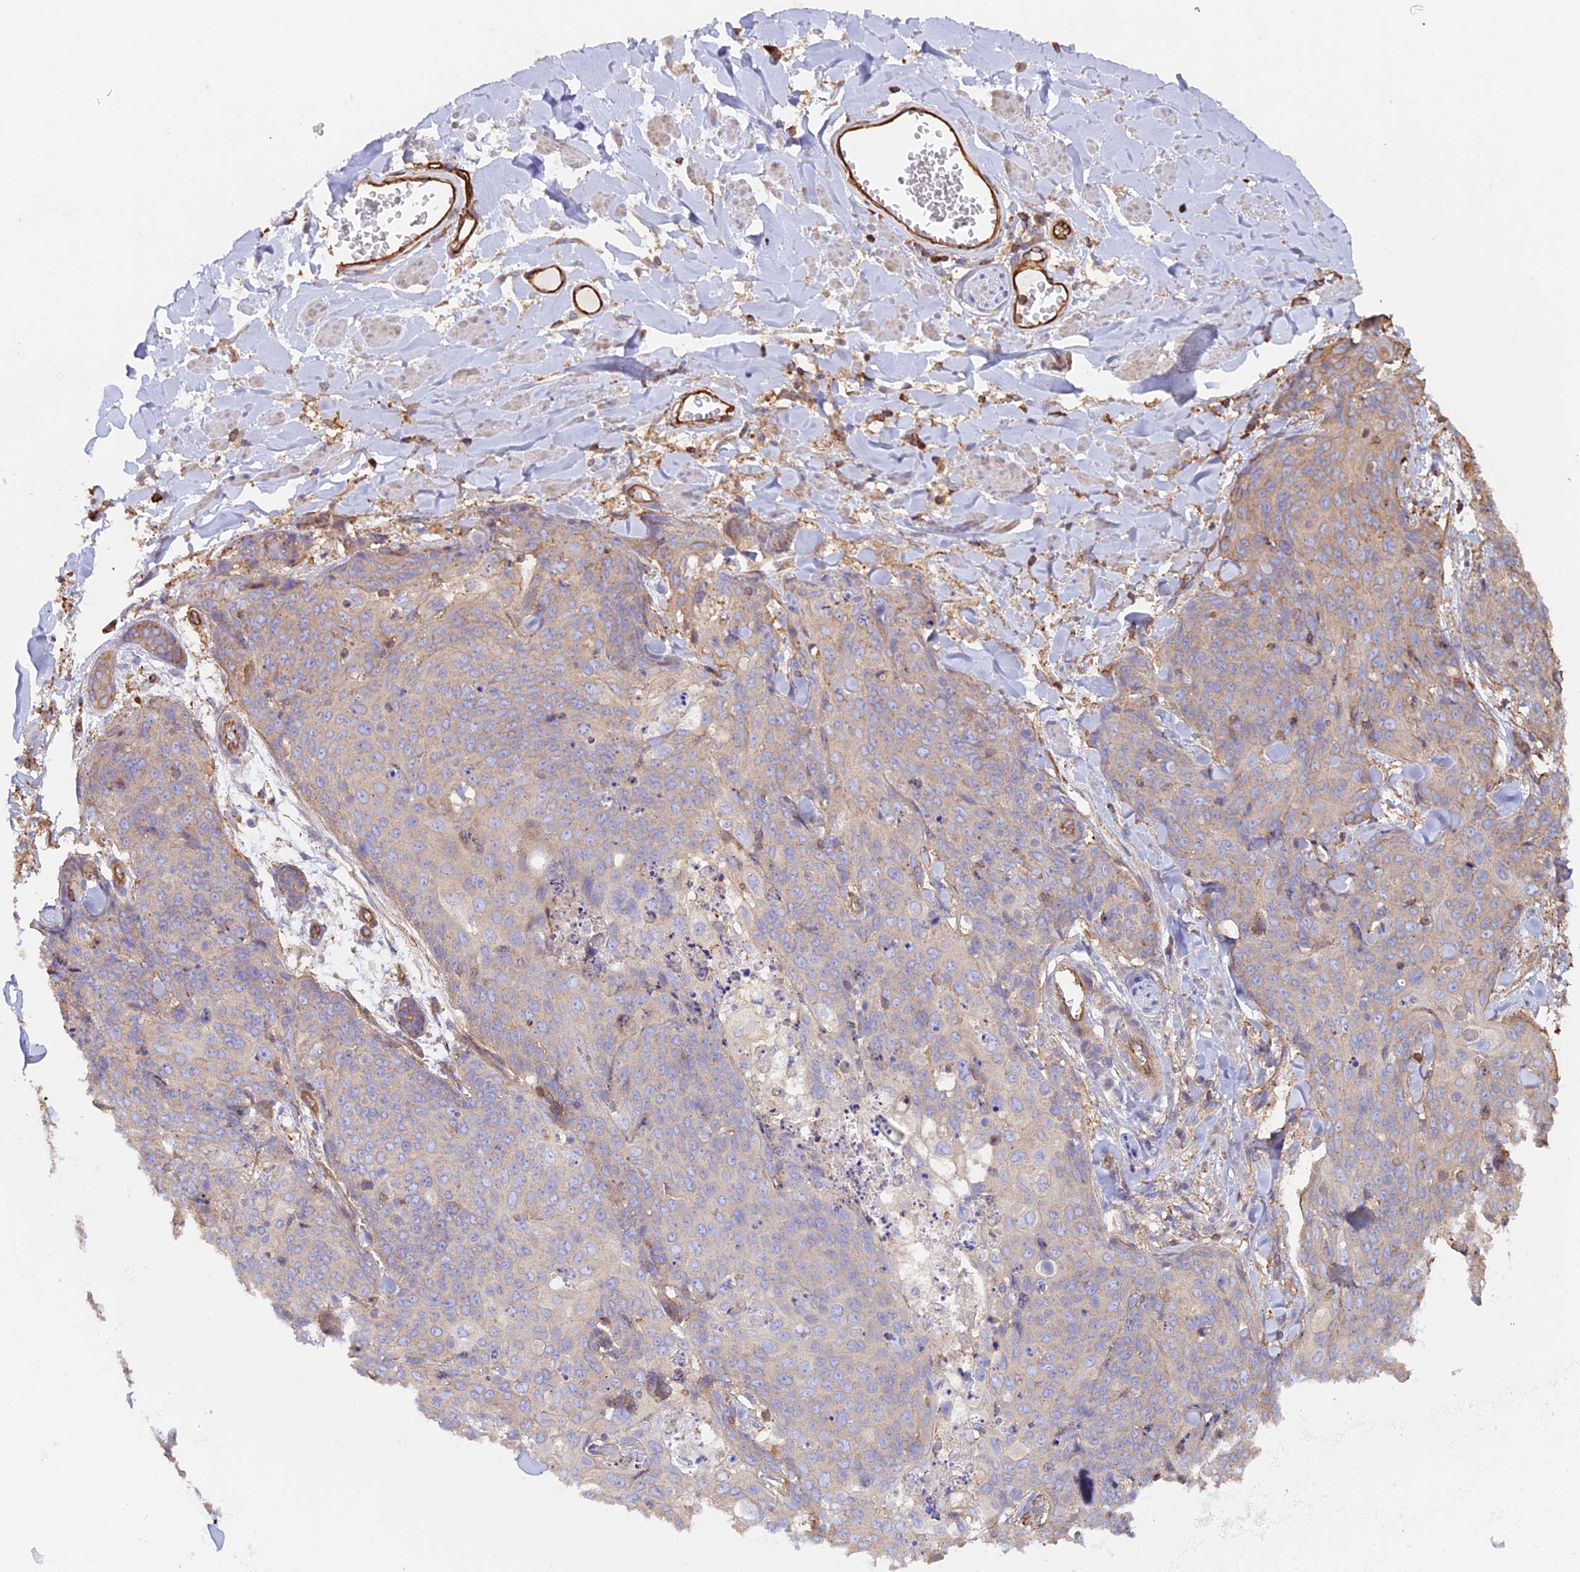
{"staining": {"intensity": "weak", "quantity": "<25%", "location": "cytoplasmic/membranous"}, "tissue": "skin cancer", "cell_type": "Tumor cells", "image_type": "cancer", "snomed": [{"axis": "morphology", "description": "Squamous cell carcinoma, NOS"}, {"axis": "topography", "description": "Skin"}, {"axis": "topography", "description": "Vulva"}], "caption": "Tumor cells show no significant expression in skin cancer.", "gene": "VPS18", "patient": {"sex": "female", "age": 85}}